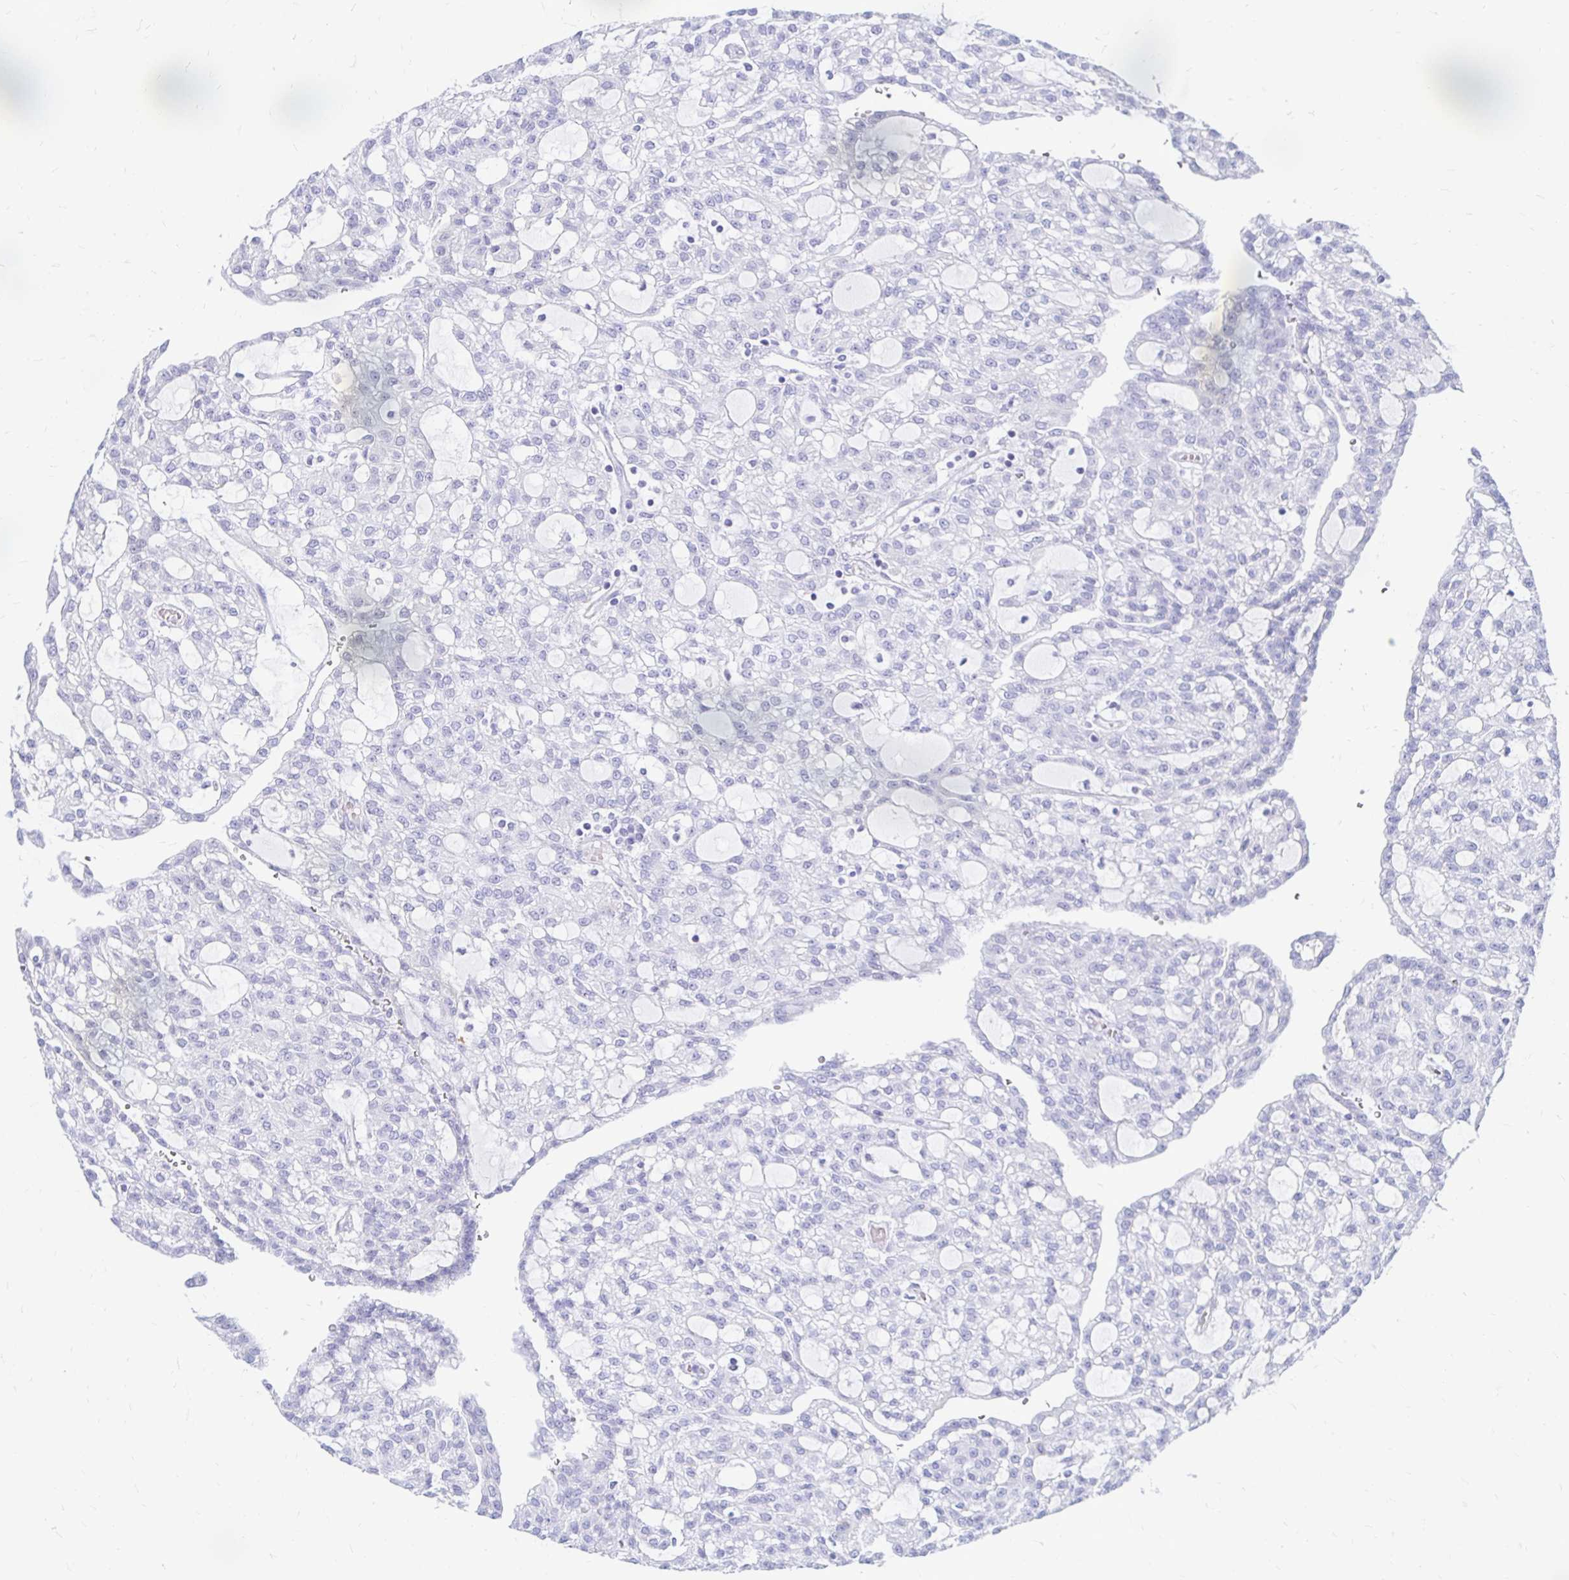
{"staining": {"intensity": "negative", "quantity": "none", "location": "none"}, "tissue": "renal cancer", "cell_type": "Tumor cells", "image_type": "cancer", "snomed": [{"axis": "morphology", "description": "Adenocarcinoma, NOS"}, {"axis": "topography", "description": "Kidney"}], "caption": "High magnification brightfield microscopy of renal cancer stained with DAB (brown) and counterstained with hematoxylin (blue): tumor cells show no significant positivity.", "gene": "PEG10", "patient": {"sex": "male", "age": 63}}